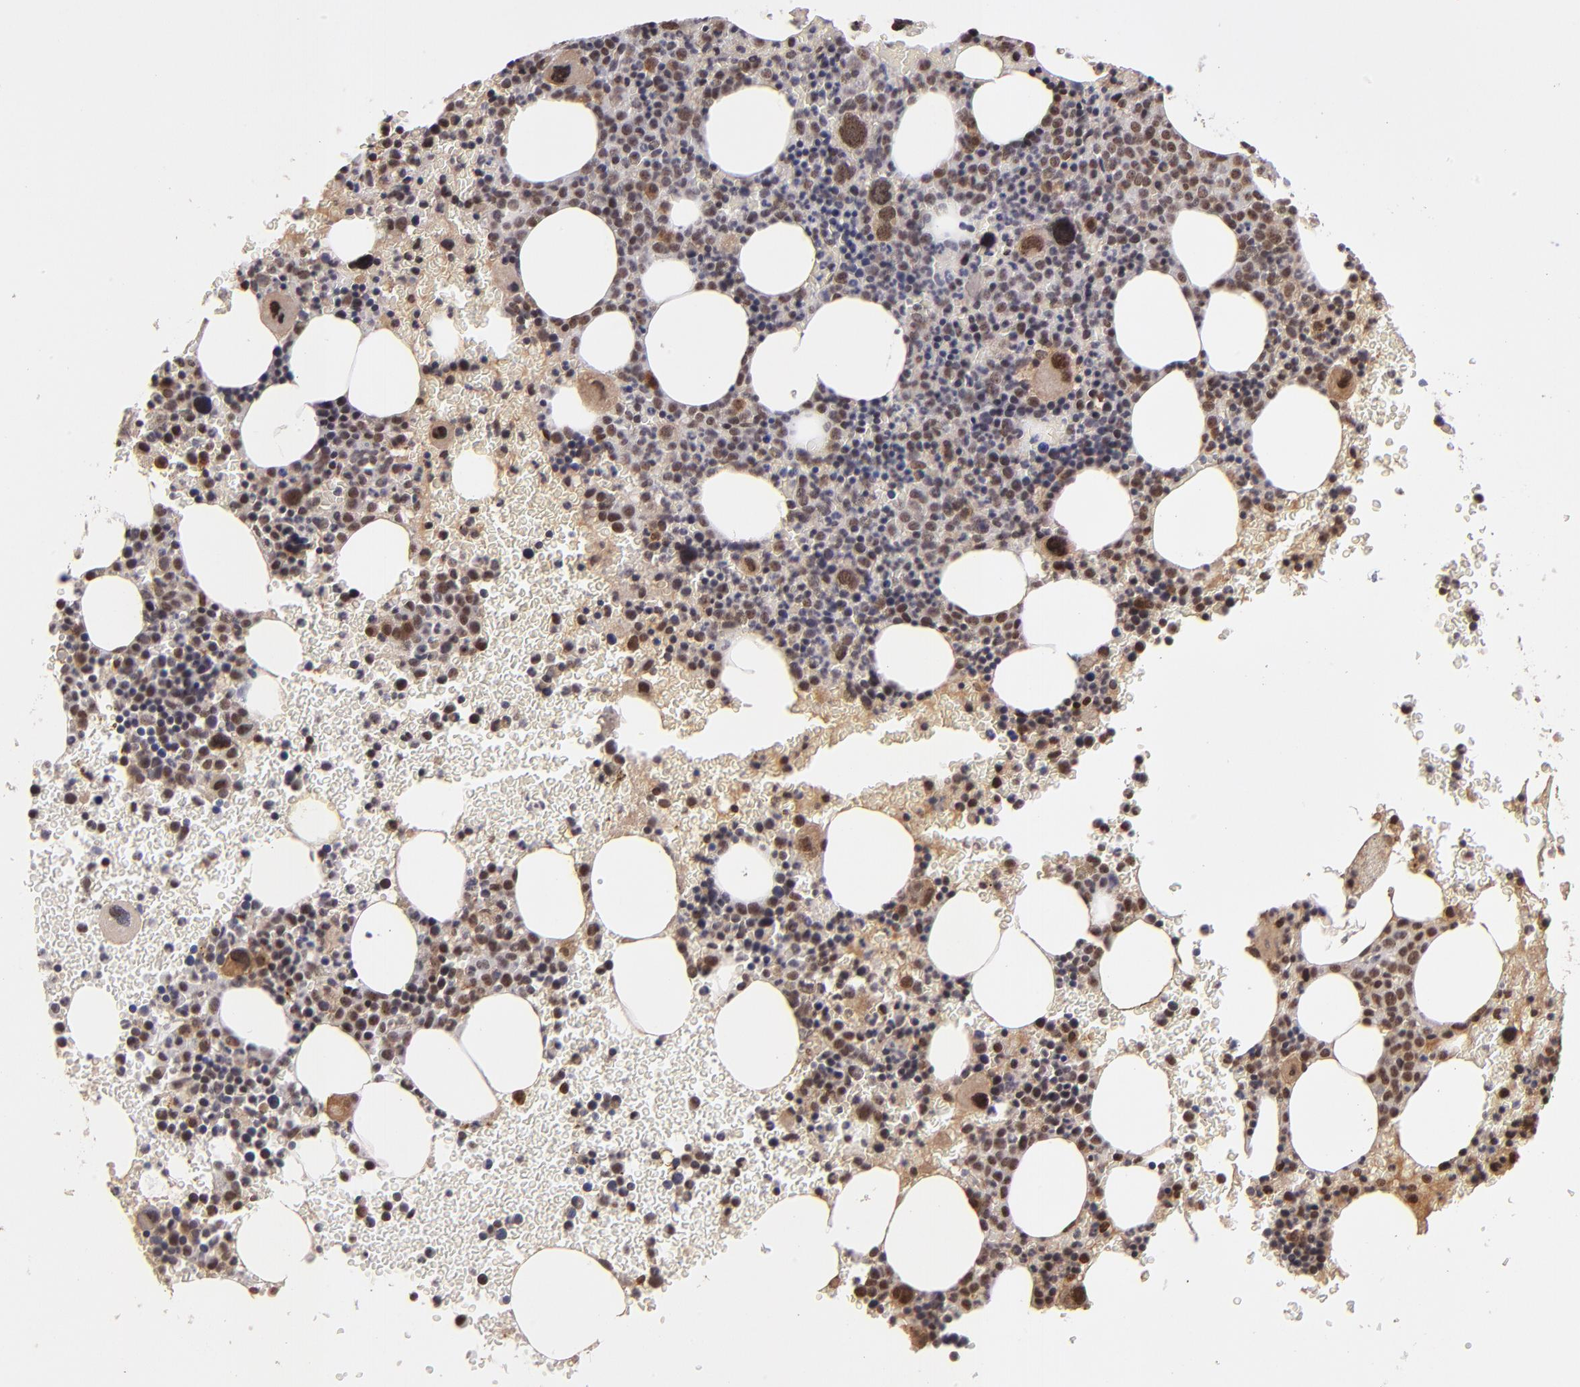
{"staining": {"intensity": "moderate", "quantity": "25%-75%", "location": "nuclear"}, "tissue": "bone marrow", "cell_type": "Hematopoietic cells", "image_type": "normal", "snomed": [{"axis": "morphology", "description": "Normal tissue, NOS"}, {"axis": "topography", "description": "Bone marrow"}], "caption": "Immunohistochemical staining of unremarkable bone marrow demonstrates moderate nuclear protein expression in approximately 25%-75% of hematopoietic cells.", "gene": "ABHD12B", "patient": {"sex": "male", "age": 68}}